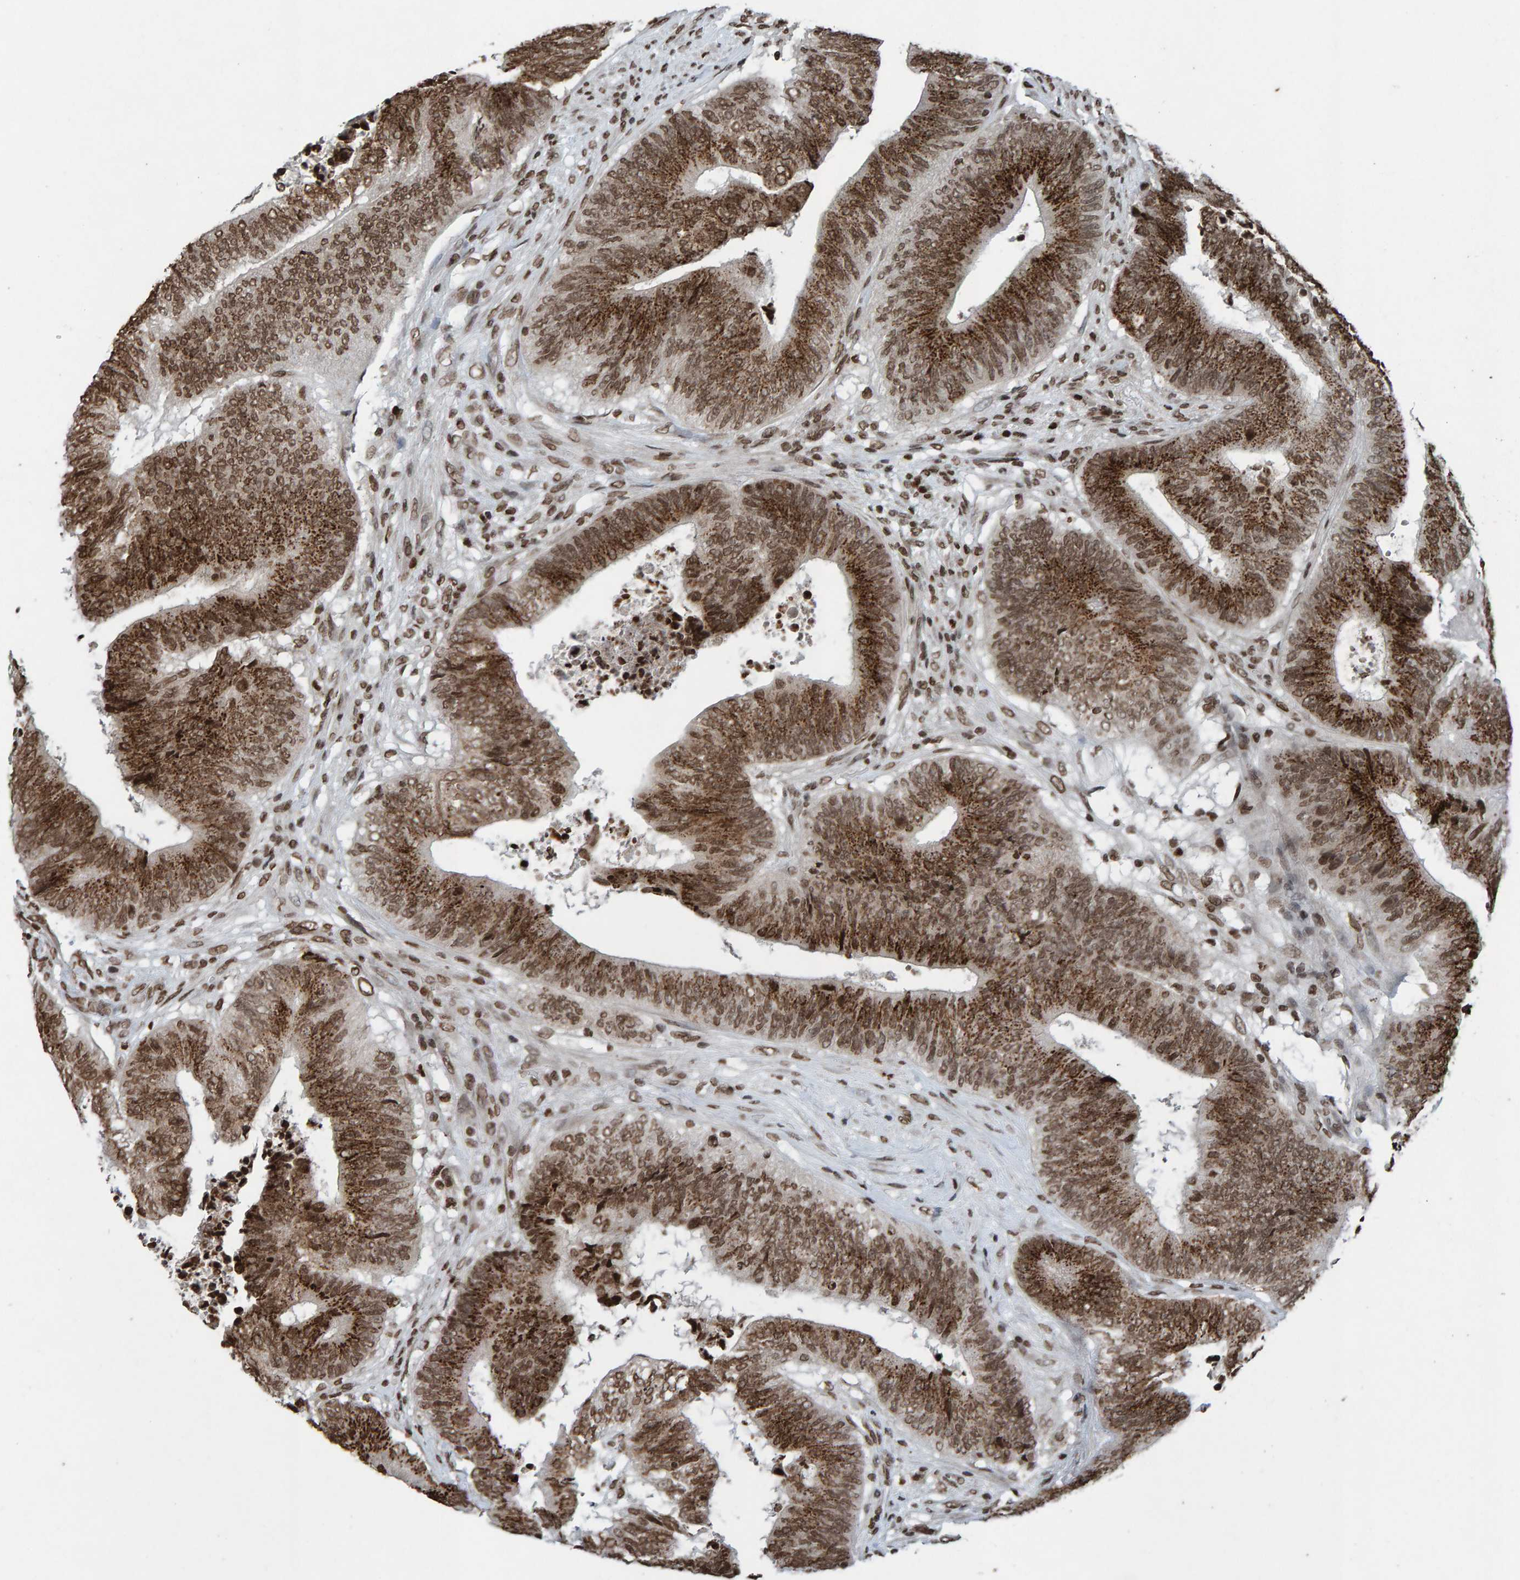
{"staining": {"intensity": "strong", "quantity": ">75%", "location": "cytoplasmic/membranous,nuclear"}, "tissue": "colorectal cancer", "cell_type": "Tumor cells", "image_type": "cancer", "snomed": [{"axis": "morphology", "description": "Adenocarcinoma, NOS"}, {"axis": "topography", "description": "Rectum"}], "caption": "Immunohistochemistry micrograph of adenocarcinoma (colorectal) stained for a protein (brown), which shows high levels of strong cytoplasmic/membranous and nuclear staining in approximately >75% of tumor cells.", "gene": "H2AZ1", "patient": {"sex": "male", "age": 72}}